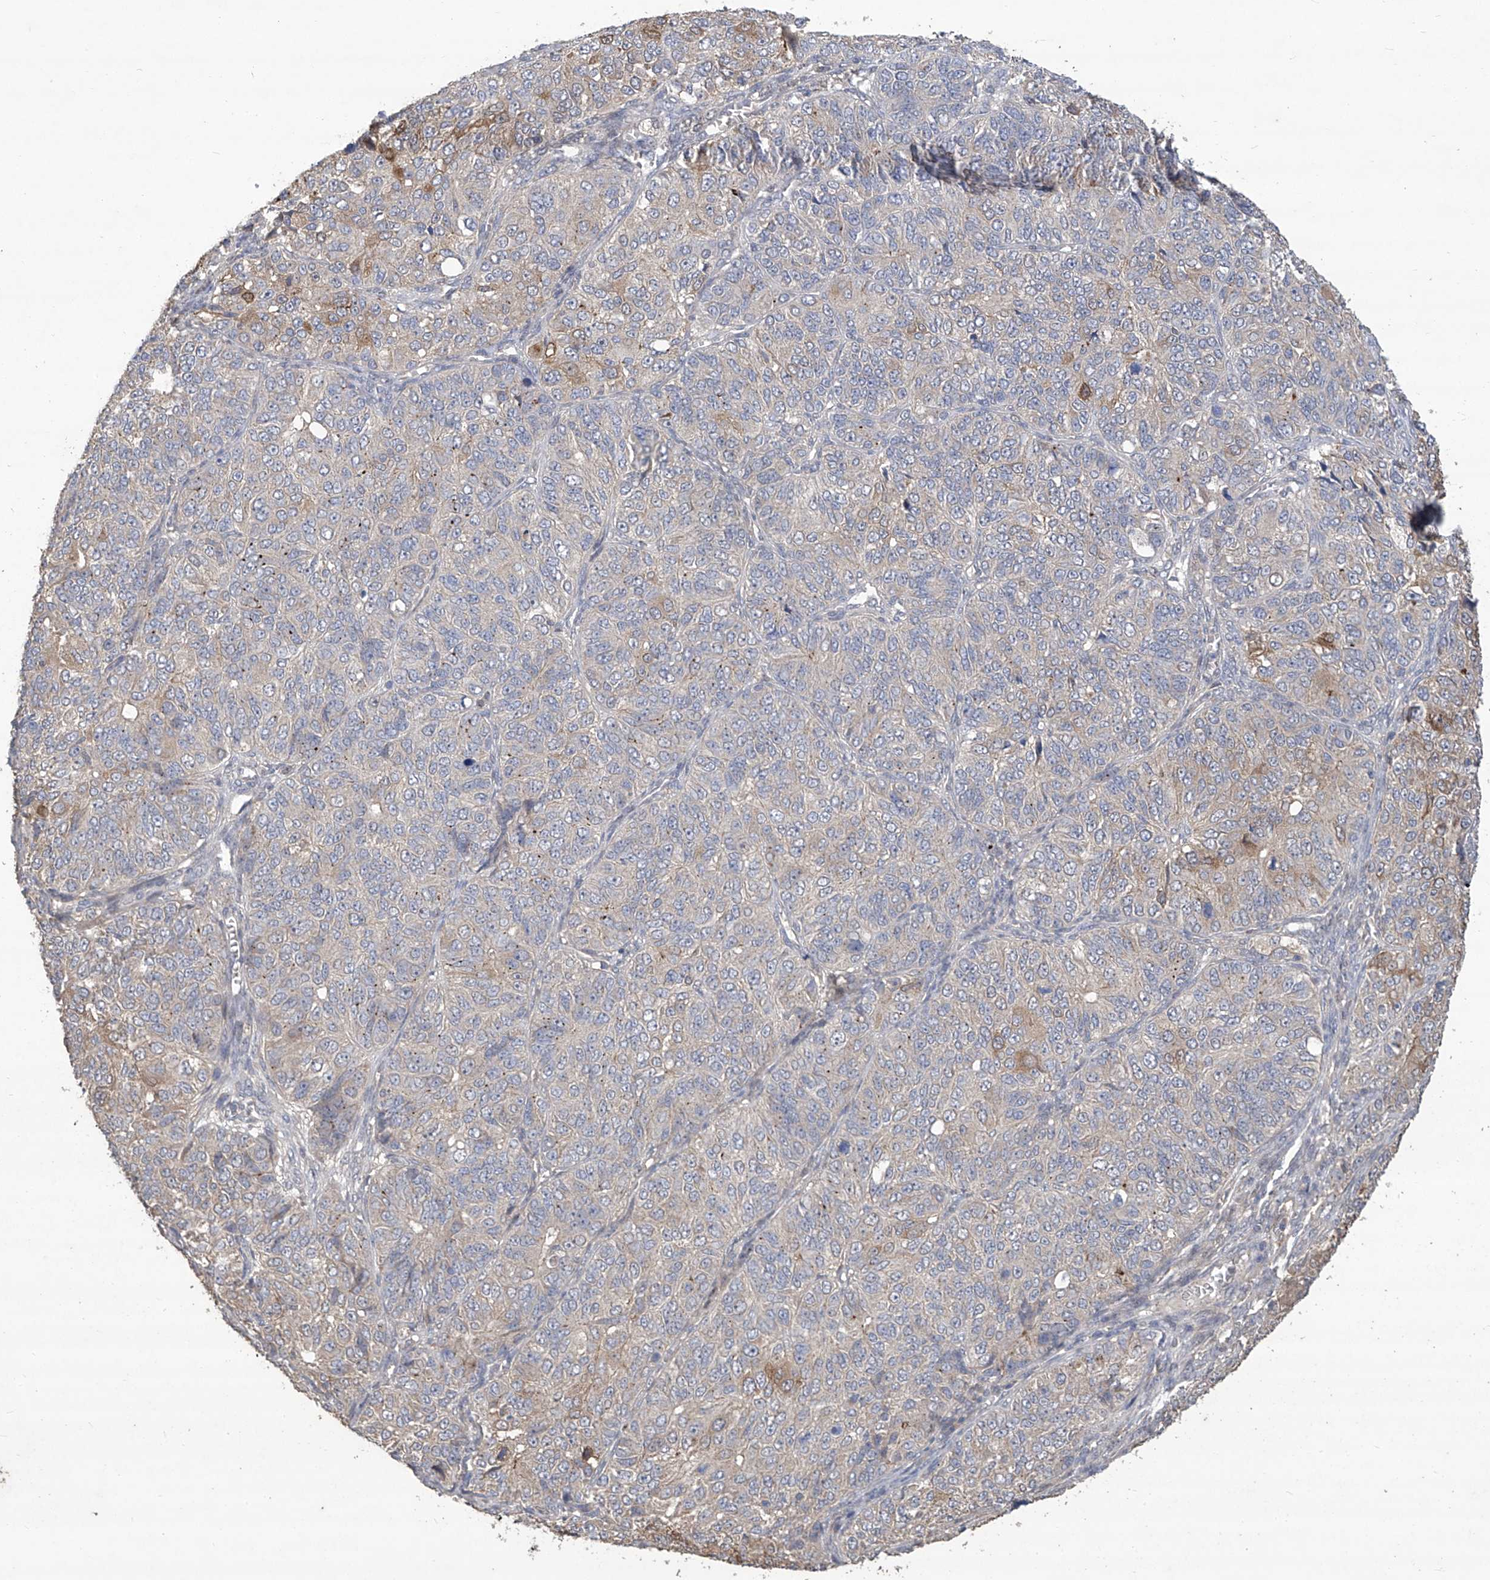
{"staining": {"intensity": "negative", "quantity": "none", "location": "none"}, "tissue": "ovarian cancer", "cell_type": "Tumor cells", "image_type": "cancer", "snomed": [{"axis": "morphology", "description": "Carcinoma, endometroid"}, {"axis": "topography", "description": "Ovary"}], "caption": "An IHC micrograph of ovarian cancer is shown. There is no staining in tumor cells of ovarian cancer.", "gene": "TXNIP", "patient": {"sex": "female", "age": 51}}